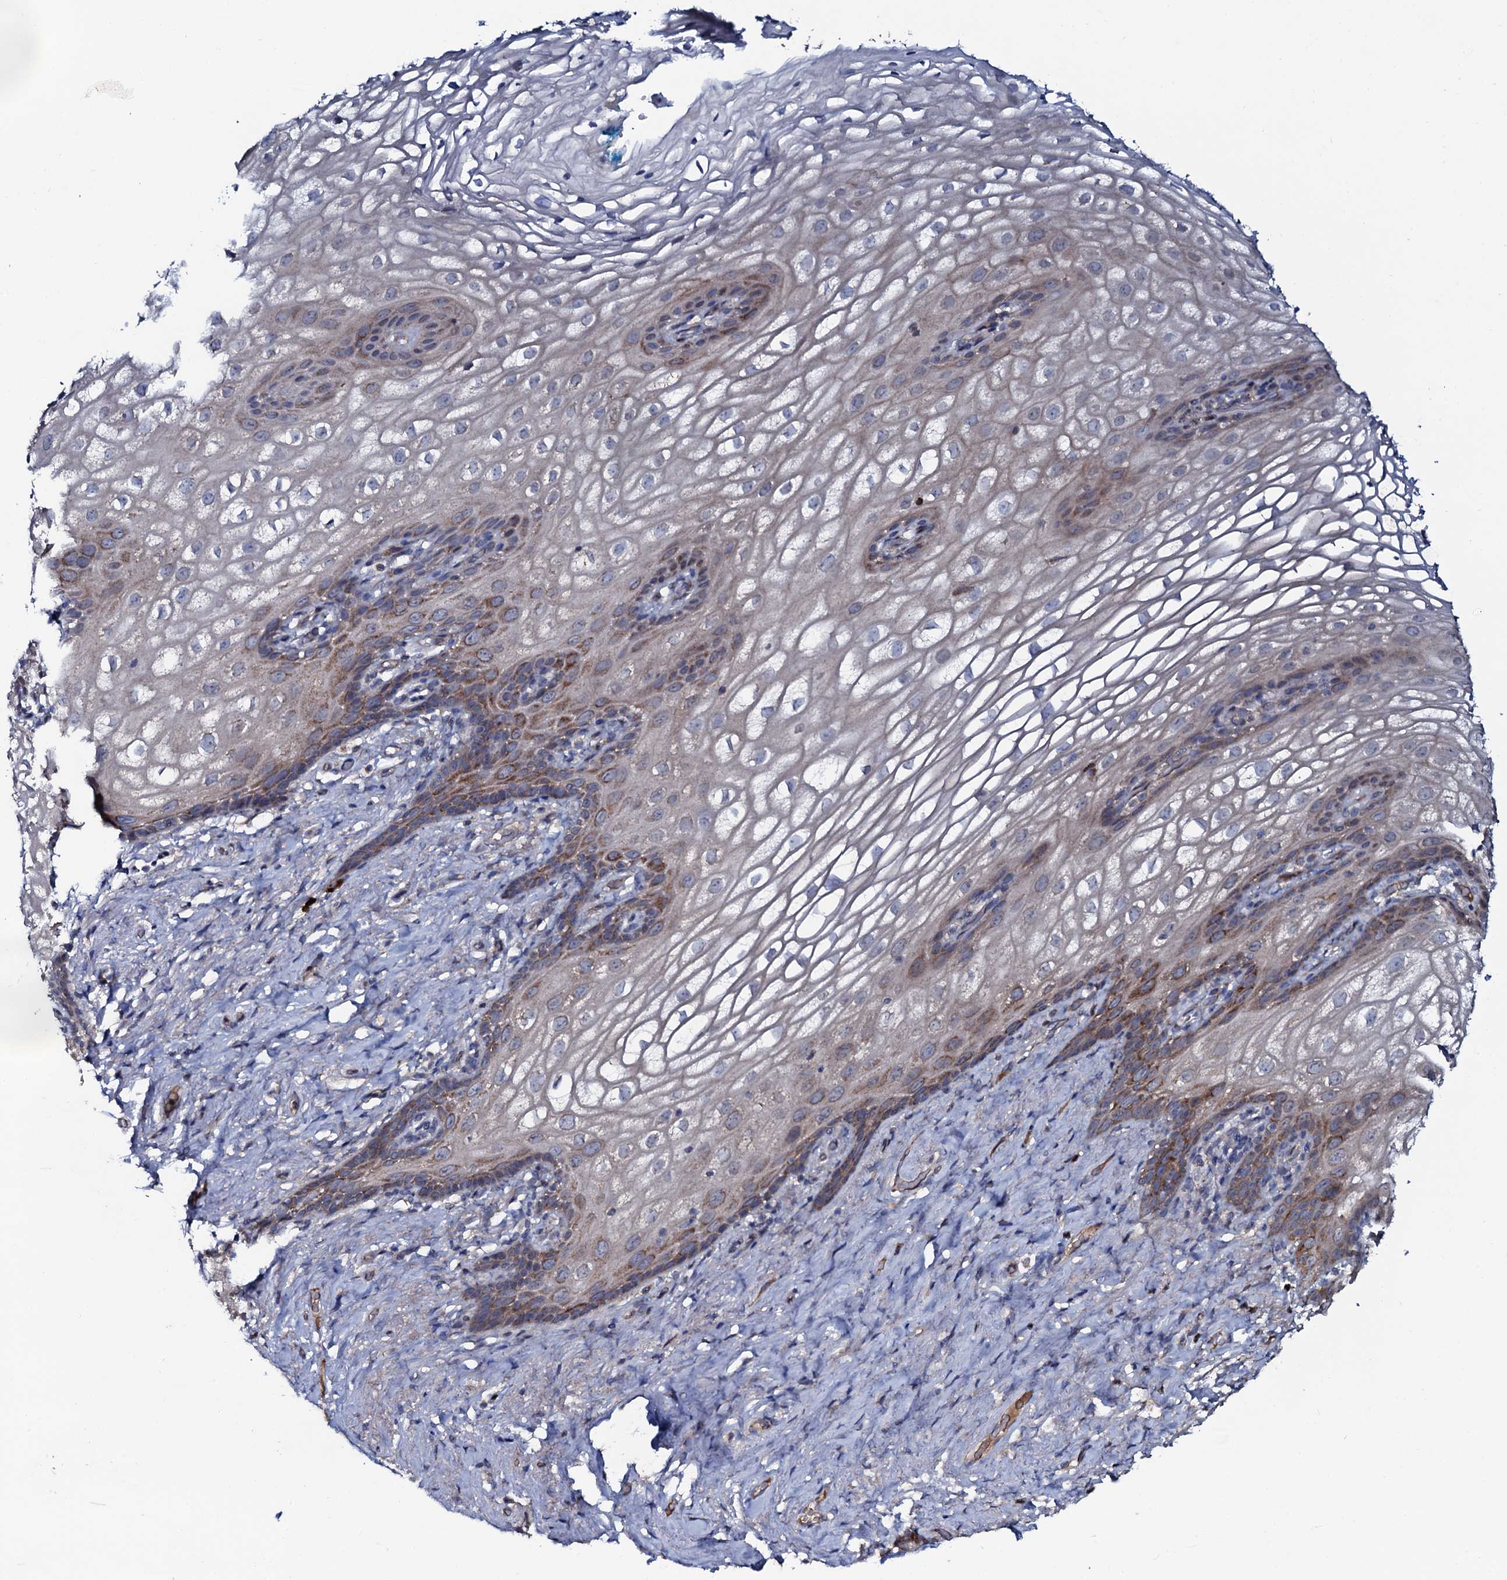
{"staining": {"intensity": "moderate", "quantity": "25%-75%", "location": "cytoplasmic/membranous"}, "tissue": "vagina", "cell_type": "Squamous epithelial cells", "image_type": "normal", "snomed": [{"axis": "morphology", "description": "Normal tissue, NOS"}, {"axis": "topography", "description": "Vagina"}, {"axis": "topography", "description": "Peripheral nerve tissue"}], "caption": "Protein staining reveals moderate cytoplasmic/membranous positivity in about 25%-75% of squamous epithelial cells in benign vagina. The staining is performed using DAB (3,3'-diaminobenzidine) brown chromogen to label protein expression. The nuclei are counter-stained blue using hematoxylin.", "gene": "PPP1R3D", "patient": {"sex": "female", "age": 71}}